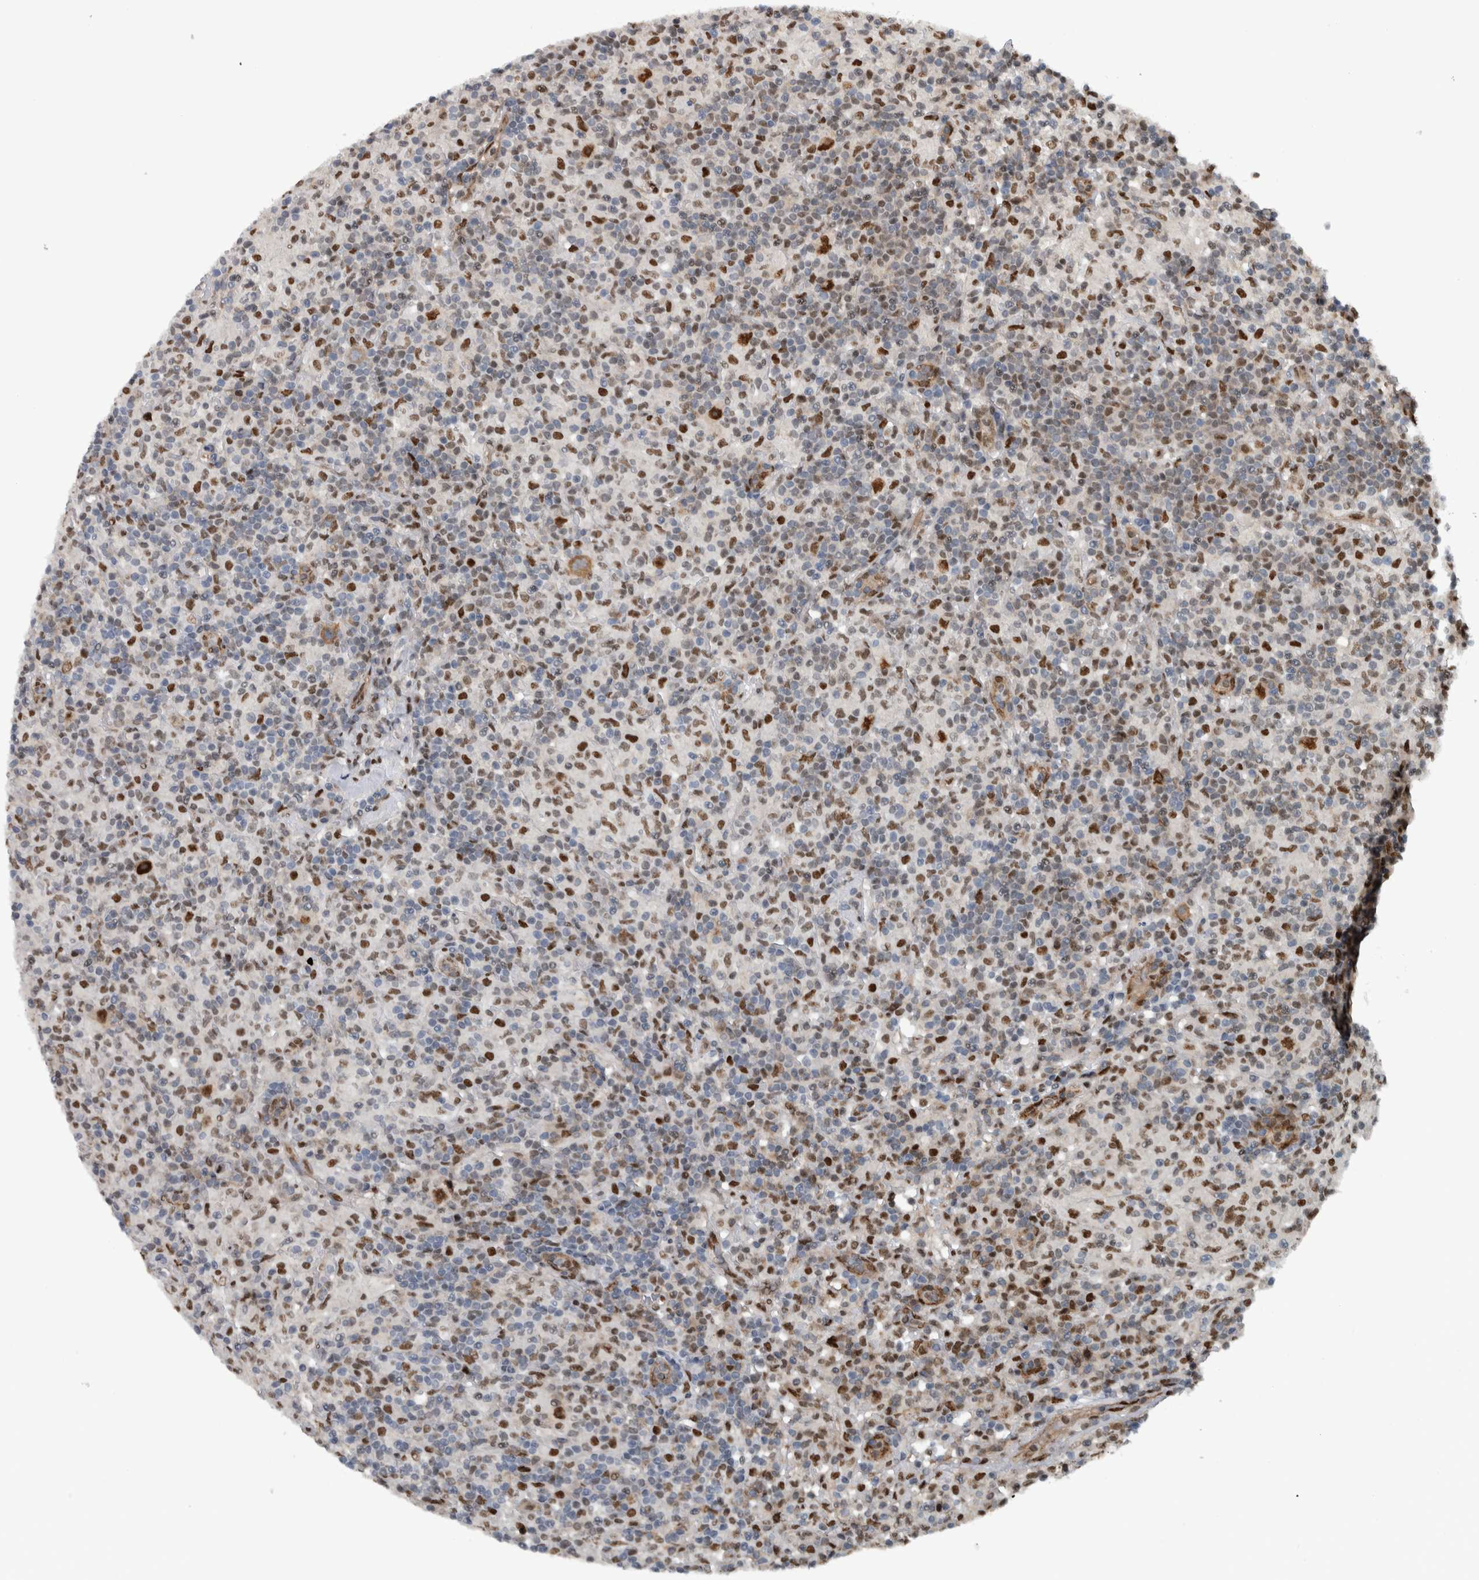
{"staining": {"intensity": "strong", "quantity": ">75%", "location": "cytoplasmic/membranous,nuclear"}, "tissue": "lymphoma", "cell_type": "Tumor cells", "image_type": "cancer", "snomed": [{"axis": "morphology", "description": "Hodgkin's disease, NOS"}, {"axis": "topography", "description": "Lymph node"}], "caption": "A brown stain highlights strong cytoplasmic/membranous and nuclear expression of a protein in human Hodgkin's disease tumor cells.", "gene": "FAM135B", "patient": {"sex": "male", "age": 70}}